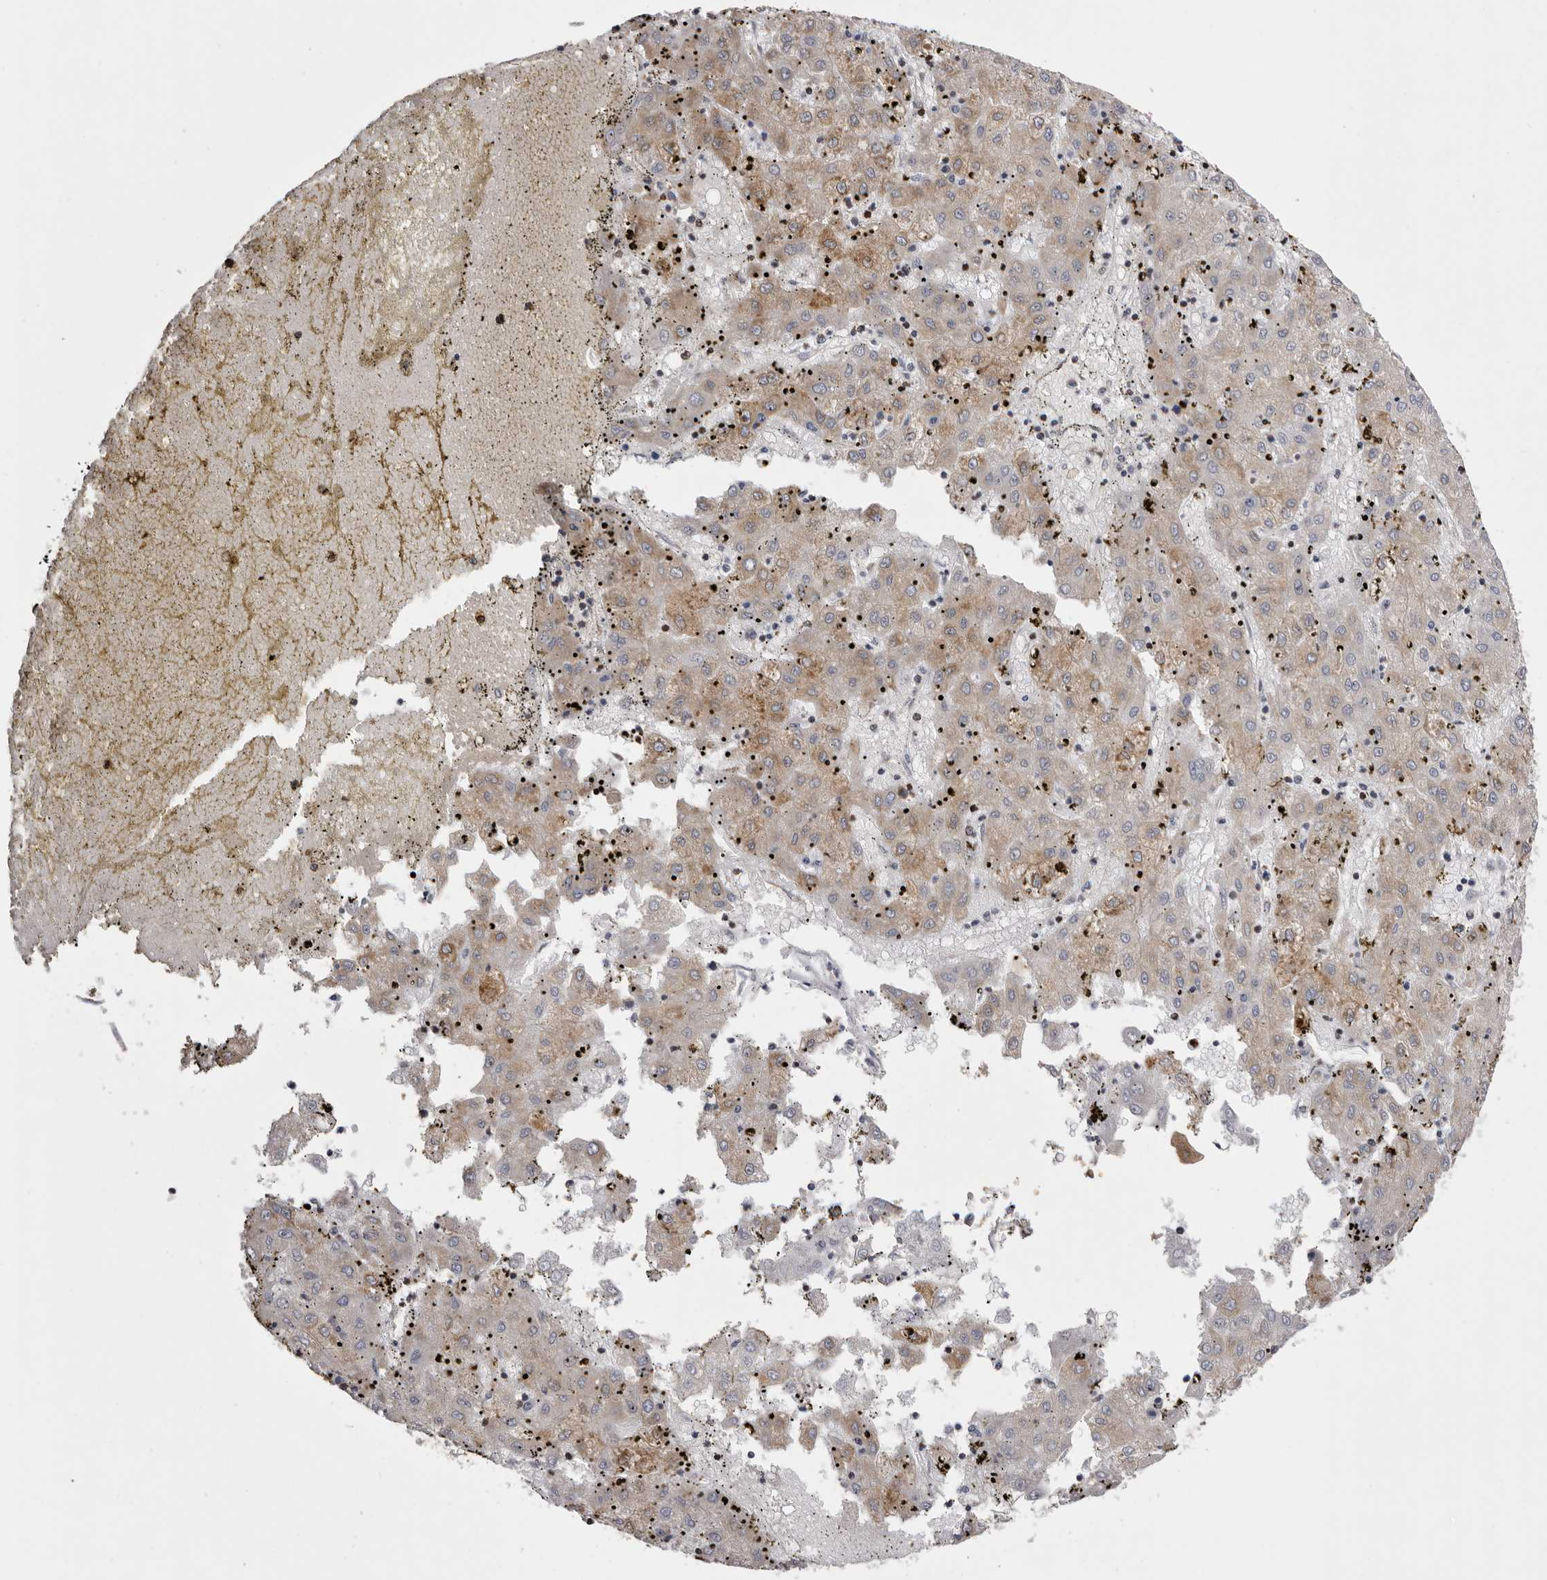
{"staining": {"intensity": "weak", "quantity": "25%-75%", "location": "cytoplasmic/membranous"}, "tissue": "liver cancer", "cell_type": "Tumor cells", "image_type": "cancer", "snomed": [{"axis": "morphology", "description": "Carcinoma, Hepatocellular, NOS"}, {"axis": "topography", "description": "Liver"}], "caption": "An image of liver cancer (hepatocellular carcinoma) stained for a protein demonstrates weak cytoplasmic/membranous brown staining in tumor cells.", "gene": "C4orf3", "patient": {"sex": "male", "age": 72}}